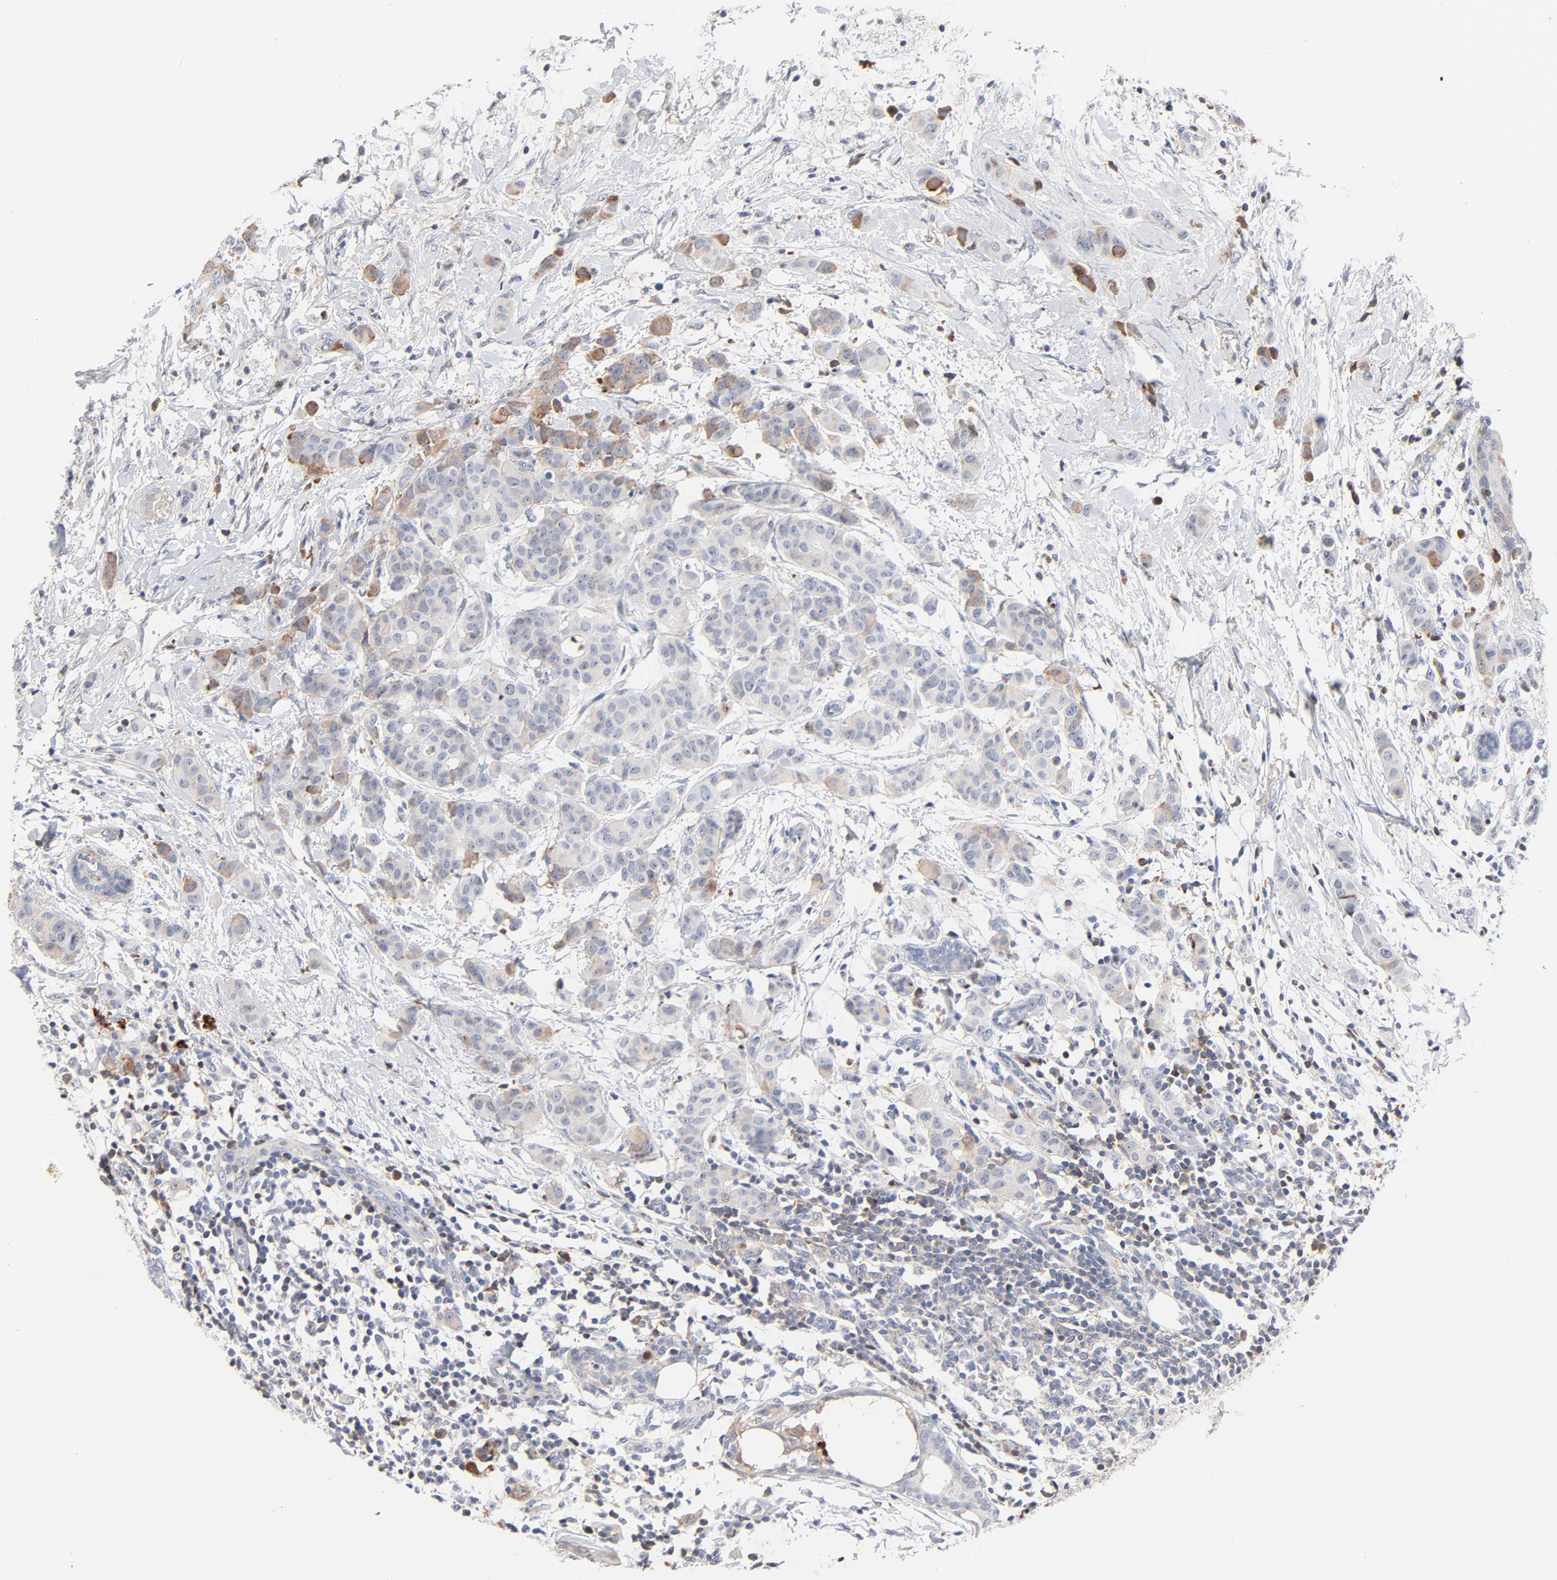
{"staining": {"intensity": "weak", "quantity": "25%-75%", "location": "cytoplasmic/membranous"}, "tissue": "breast cancer", "cell_type": "Tumor cells", "image_type": "cancer", "snomed": [{"axis": "morphology", "description": "Duct carcinoma"}, {"axis": "topography", "description": "Breast"}], "caption": "Protein expression analysis of human breast cancer reveals weak cytoplasmic/membranous positivity in approximately 25%-75% of tumor cells.", "gene": "SERPINA4", "patient": {"sex": "female", "age": 40}}